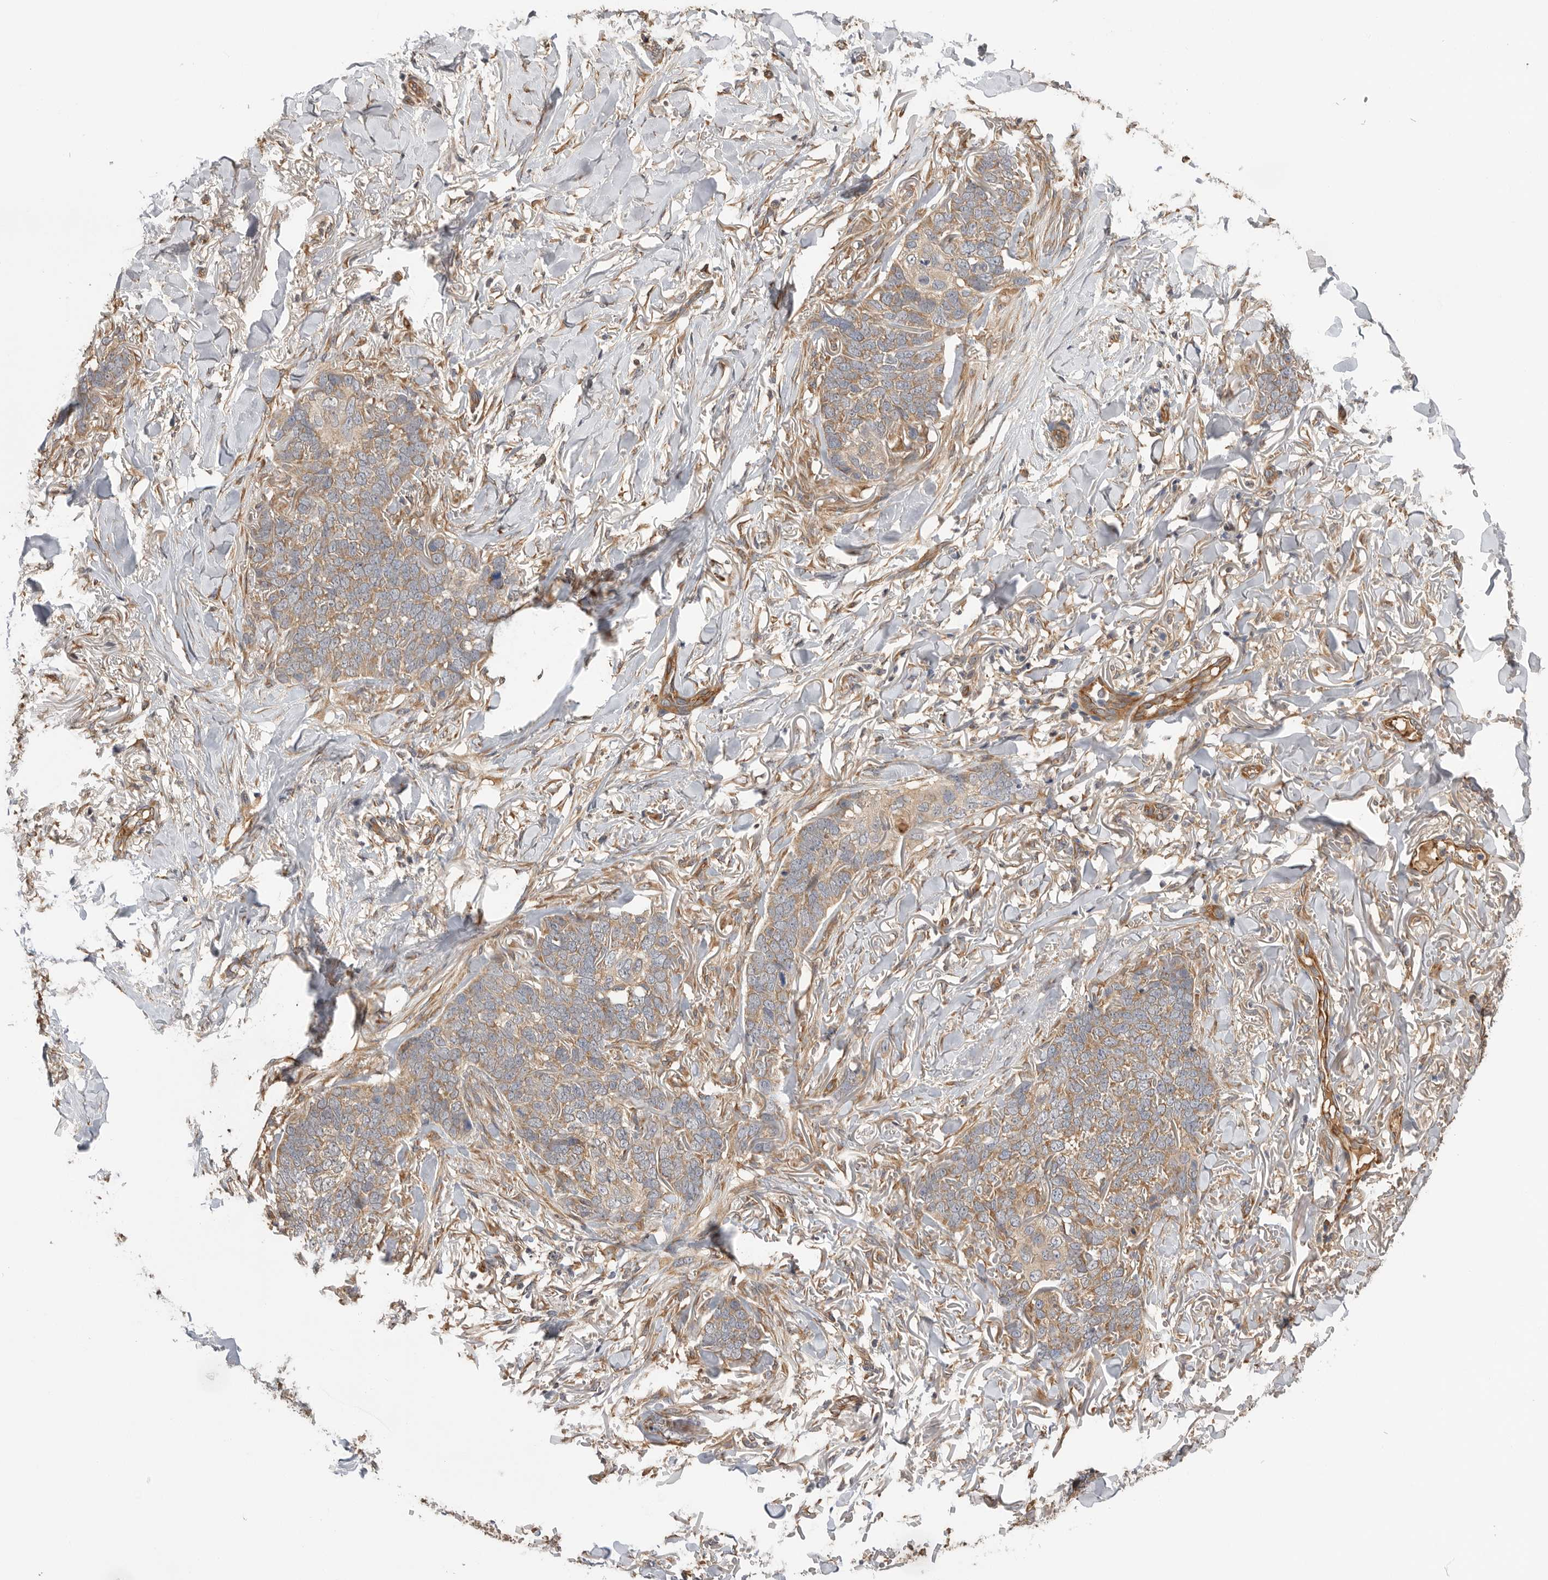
{"staining": {"intensity": "moderate", "quantity": ">75%", "location": "cytoplasmic/membranous"}, "tissue": "skin cancer", "cell_type": "Tumor cells", "image_type": "cancer", "snomed": [{"axis": "morphology", "description": "Normal tissue, NOS"}, {"axis": "morphology", "description": "Basal cell carcinoma"}, {"axis": "topography", "description": "Skin"}], "caption": "Protein analysis of basal cell carcinoma (skin) tissue shows moderate cytoplasmic/membranous staining in about >75% of tumor cells.", "gene": "CDC42BPB", "patient": {"sex": "male", "age": 77}}